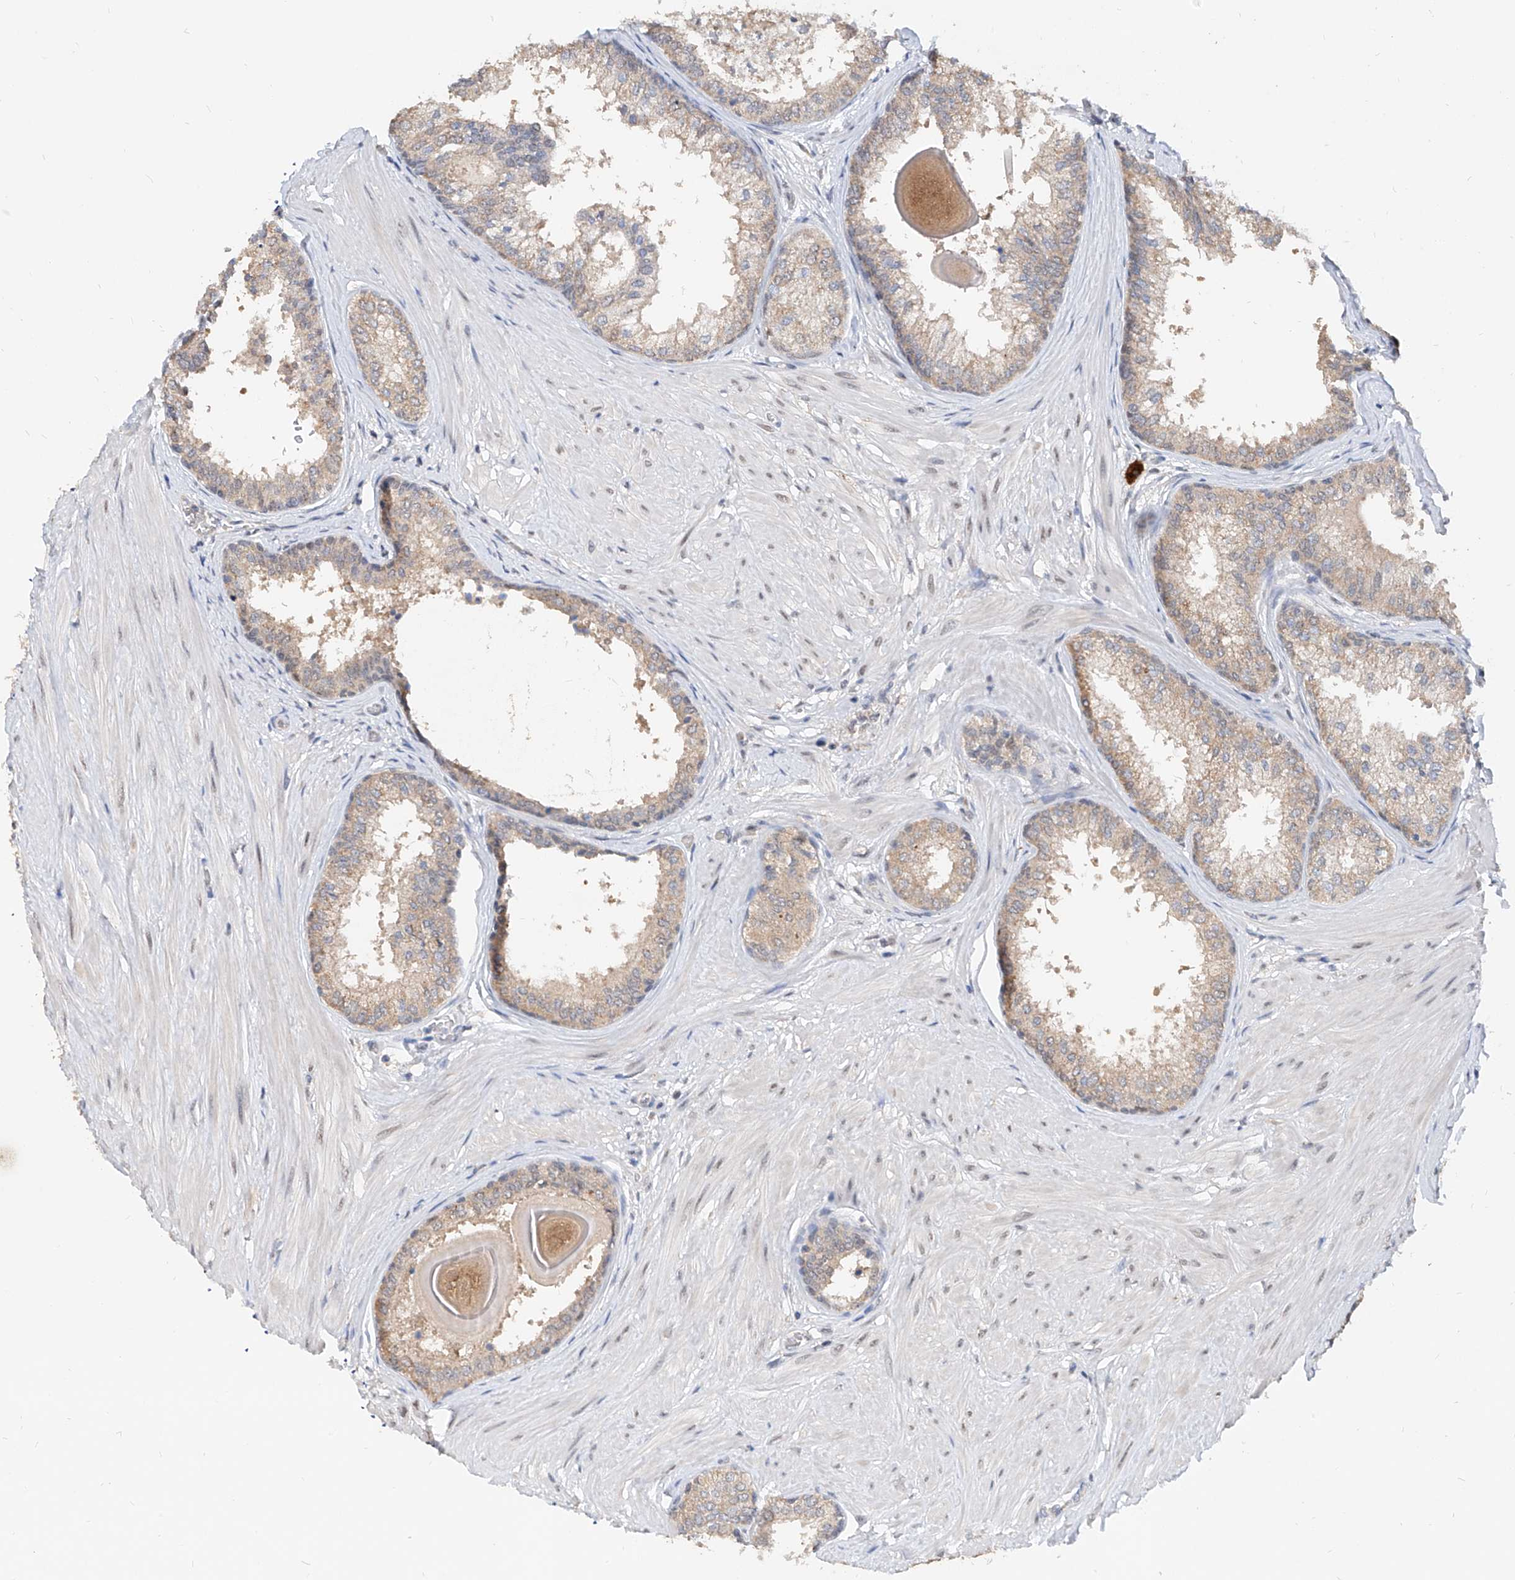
{"staining": {"intensity": "weak", "quantity": "<25%", "location": "nuclear"}, "tissue": "prostate", "cell_type": "Glandular cells", "image_type": "normal", "snomed": [{"axis": "morphology", "description": "Normal tissue, NOS"}, {"axis": "topography", "description": "Prostate"}], "caption": "The image displays no staining of glandular cells in benign prostate.", "gene": "CARMIL3", "patient": {"sex": "male", "age": 48}}